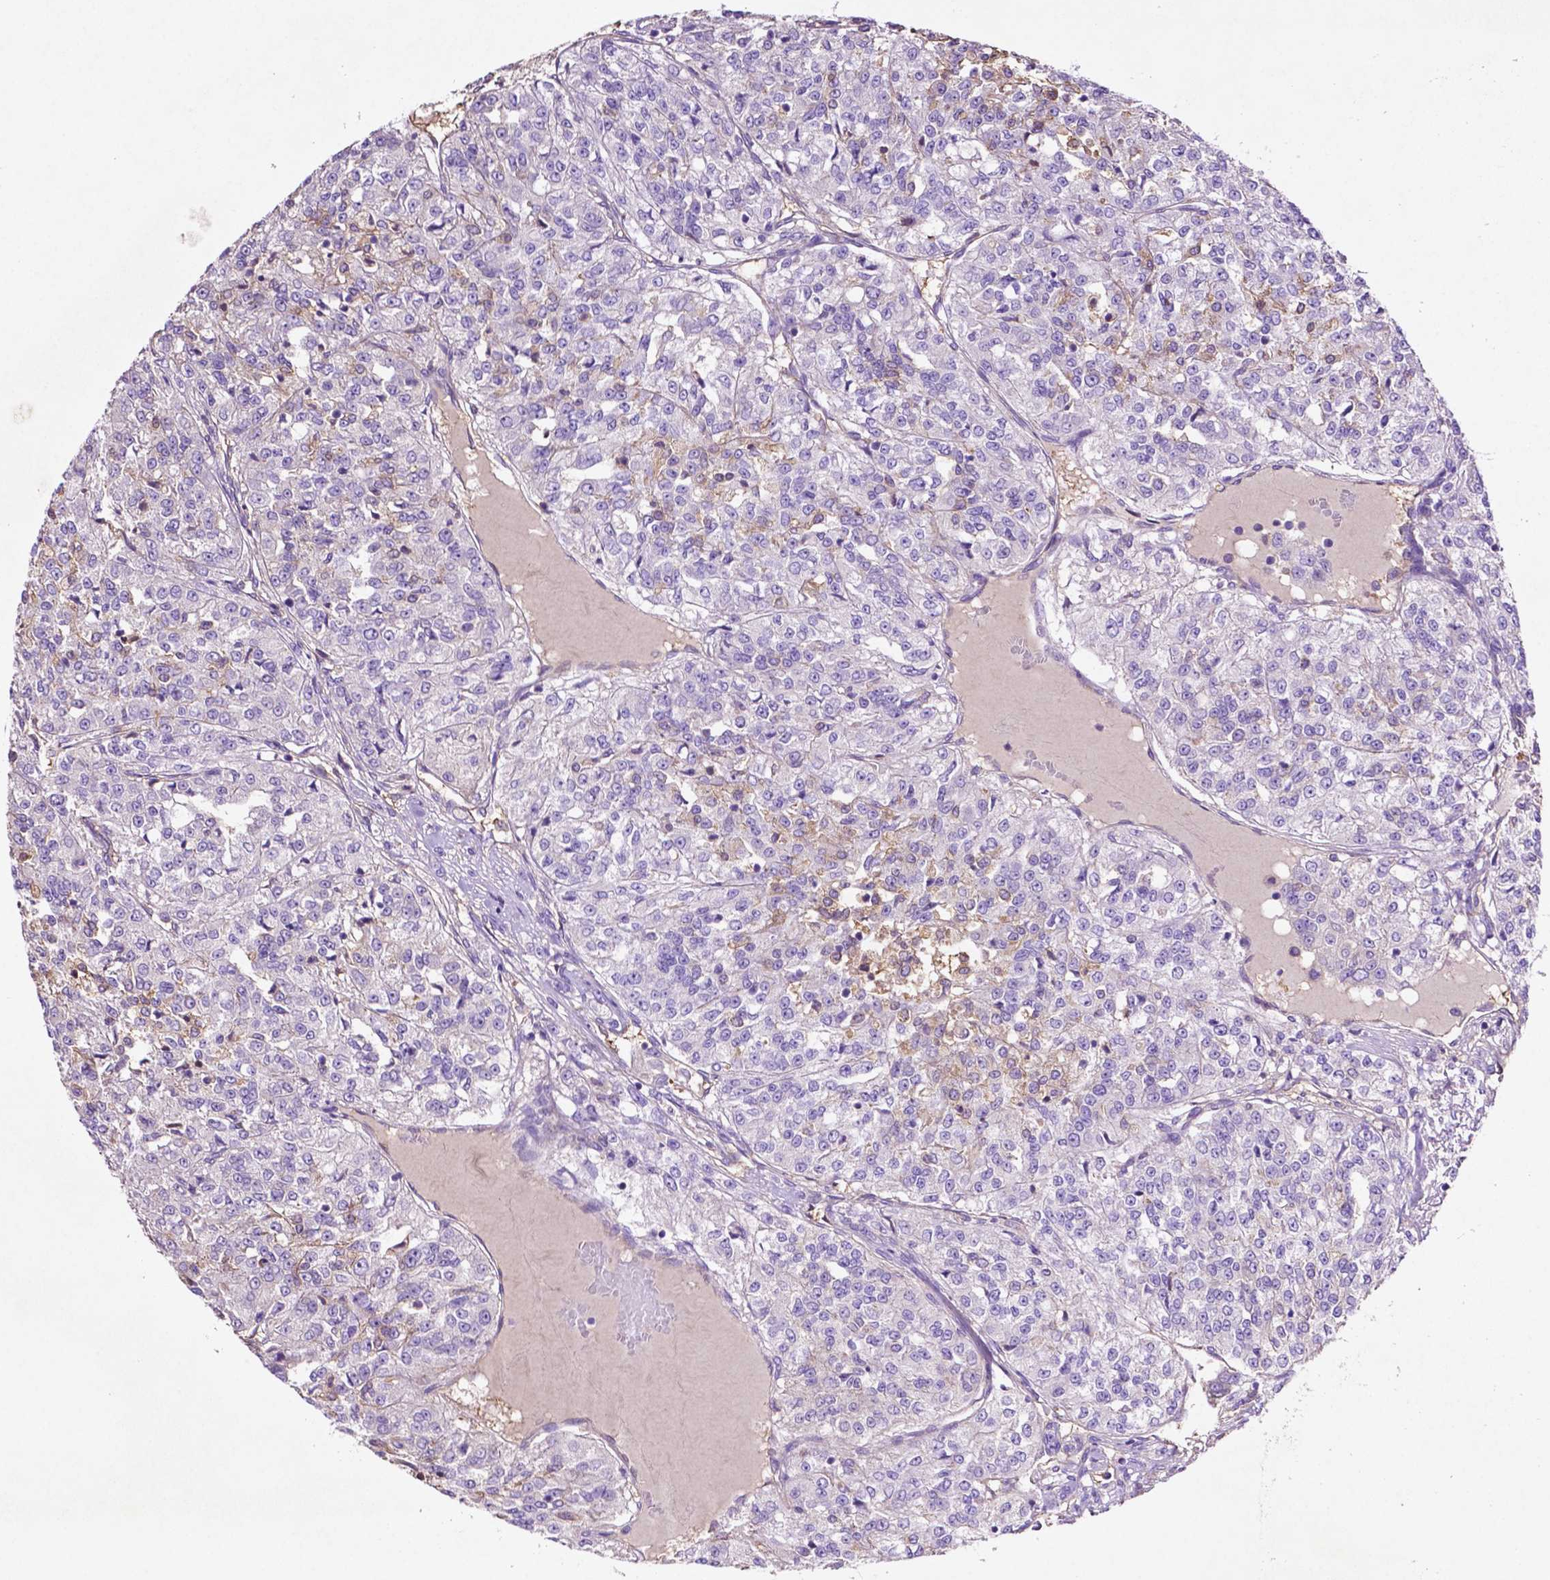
{"staining": {"intensity": "weak", "quantity": "<25%", "location": "cytoplasmic/membranous"}, "tissue": "renal cancer", "cell_type": "Tumor cells", "image_type": "cancer", "snomed": [{"axis": "morphology", "description": "Adenocarcinoma, NOS"}, {"axis": "topography", "description": "Kidney"}], "caption": "Protein analysis of renal adenocarcinoma exhibits no significant staining in tumor cells.", "gene": "GDPD5", "patient": {"sex": "female", "age": 63}}